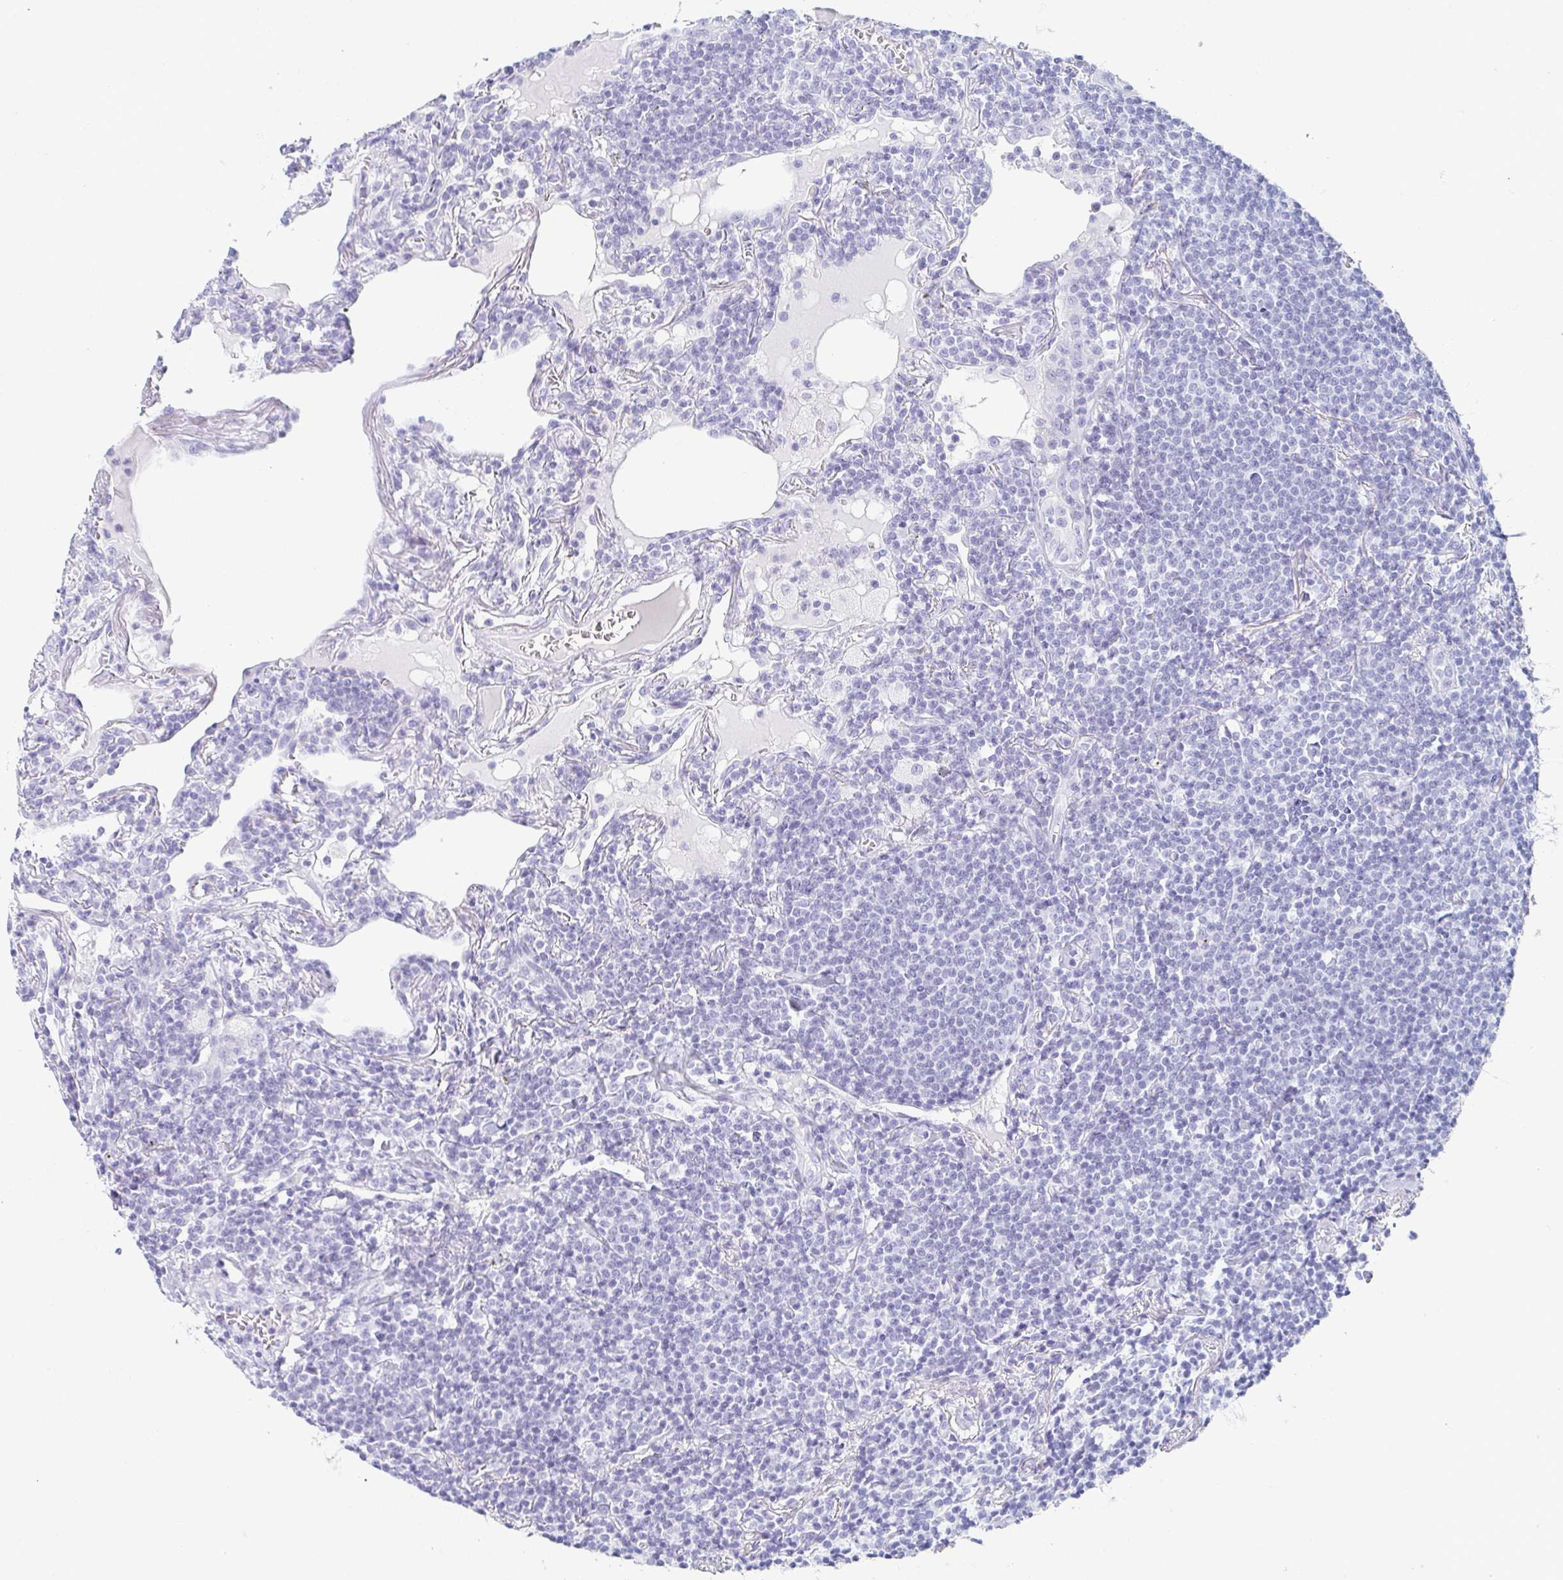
{"staining": {"intensity": "negative", "quantity": "none", "location": "none"}, "tissue": "lymphoma", "cell_type": "Tumor cells", "image_type": "cancer", "snomed": [{"axis": "morphology", "description": "Malignant lymphoma, non-Hodgkin's type, Low grade"}, {"axis": "topography", "description": "Lung"}], "caption": "Low-grade malignant lymphoma, non-Hodgkin's type was stained to show a protein in brown. There is no significant positivity in tumor cells.", "gene": "ZG16B", "patient": {"sex": "female", "age": 71}}